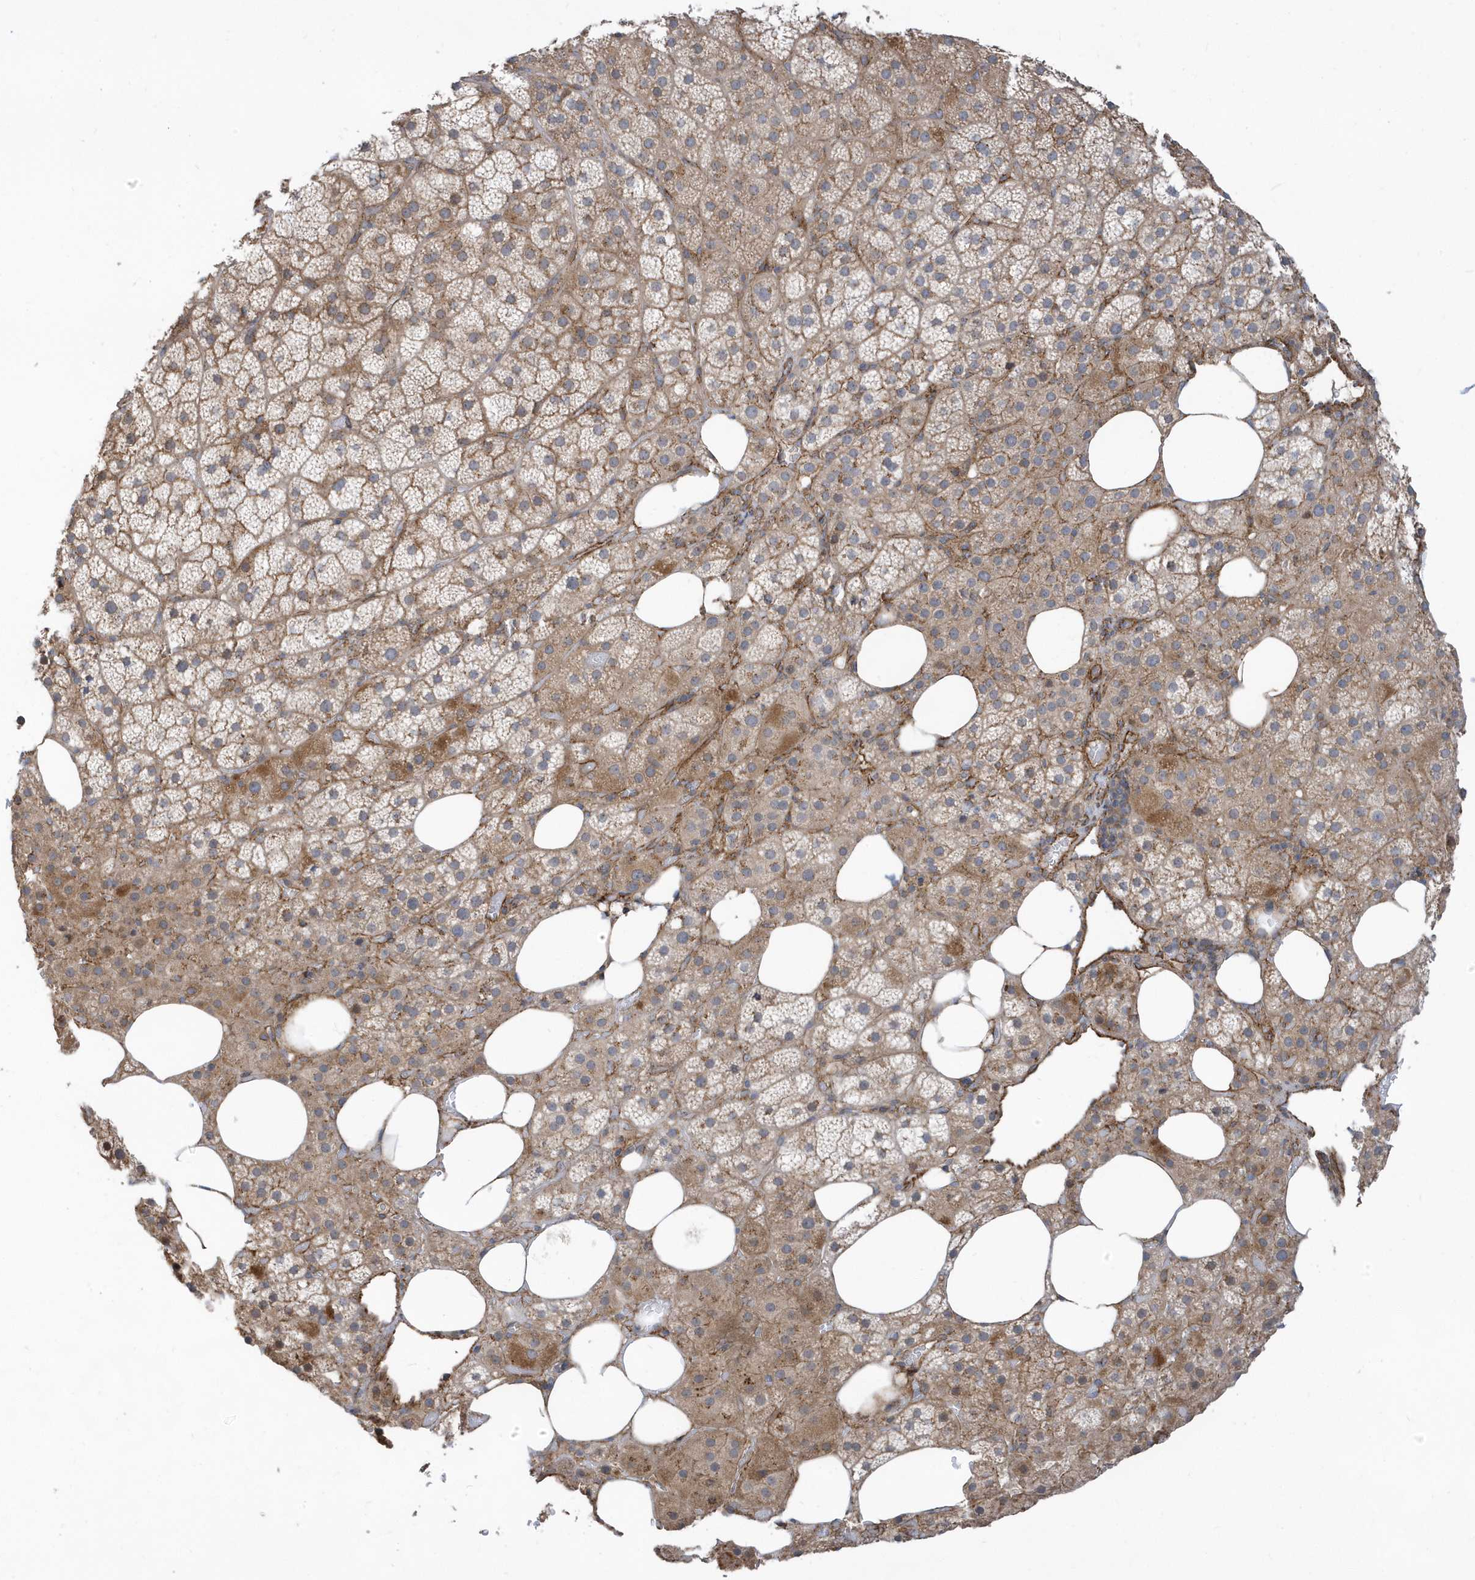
{"staining": {"intensity": "moderate", "quantity": ">75%", "location": "cytoplasmic/membranous"}, "tissue": "adrenal gland", "cell_type": "Glandular cells", "image_type": "normal", "snomed": [{"axis": "morphology", "description": "Normal tissue, NOS"}, {"axis": "topography", "description": "Adrenal gland"}], "caption": "IHC (DAB) staining of benign adrenal gland demonstrates moderate cytoplasmic/membranous protein expression in about >75% of glandular cells. (DAB (3,3'-diaminobenzidine) IHC with brightfield microscopy, high magnification).", "gene": "HRH4", "patient": {"sex": "female", "age": 59}}